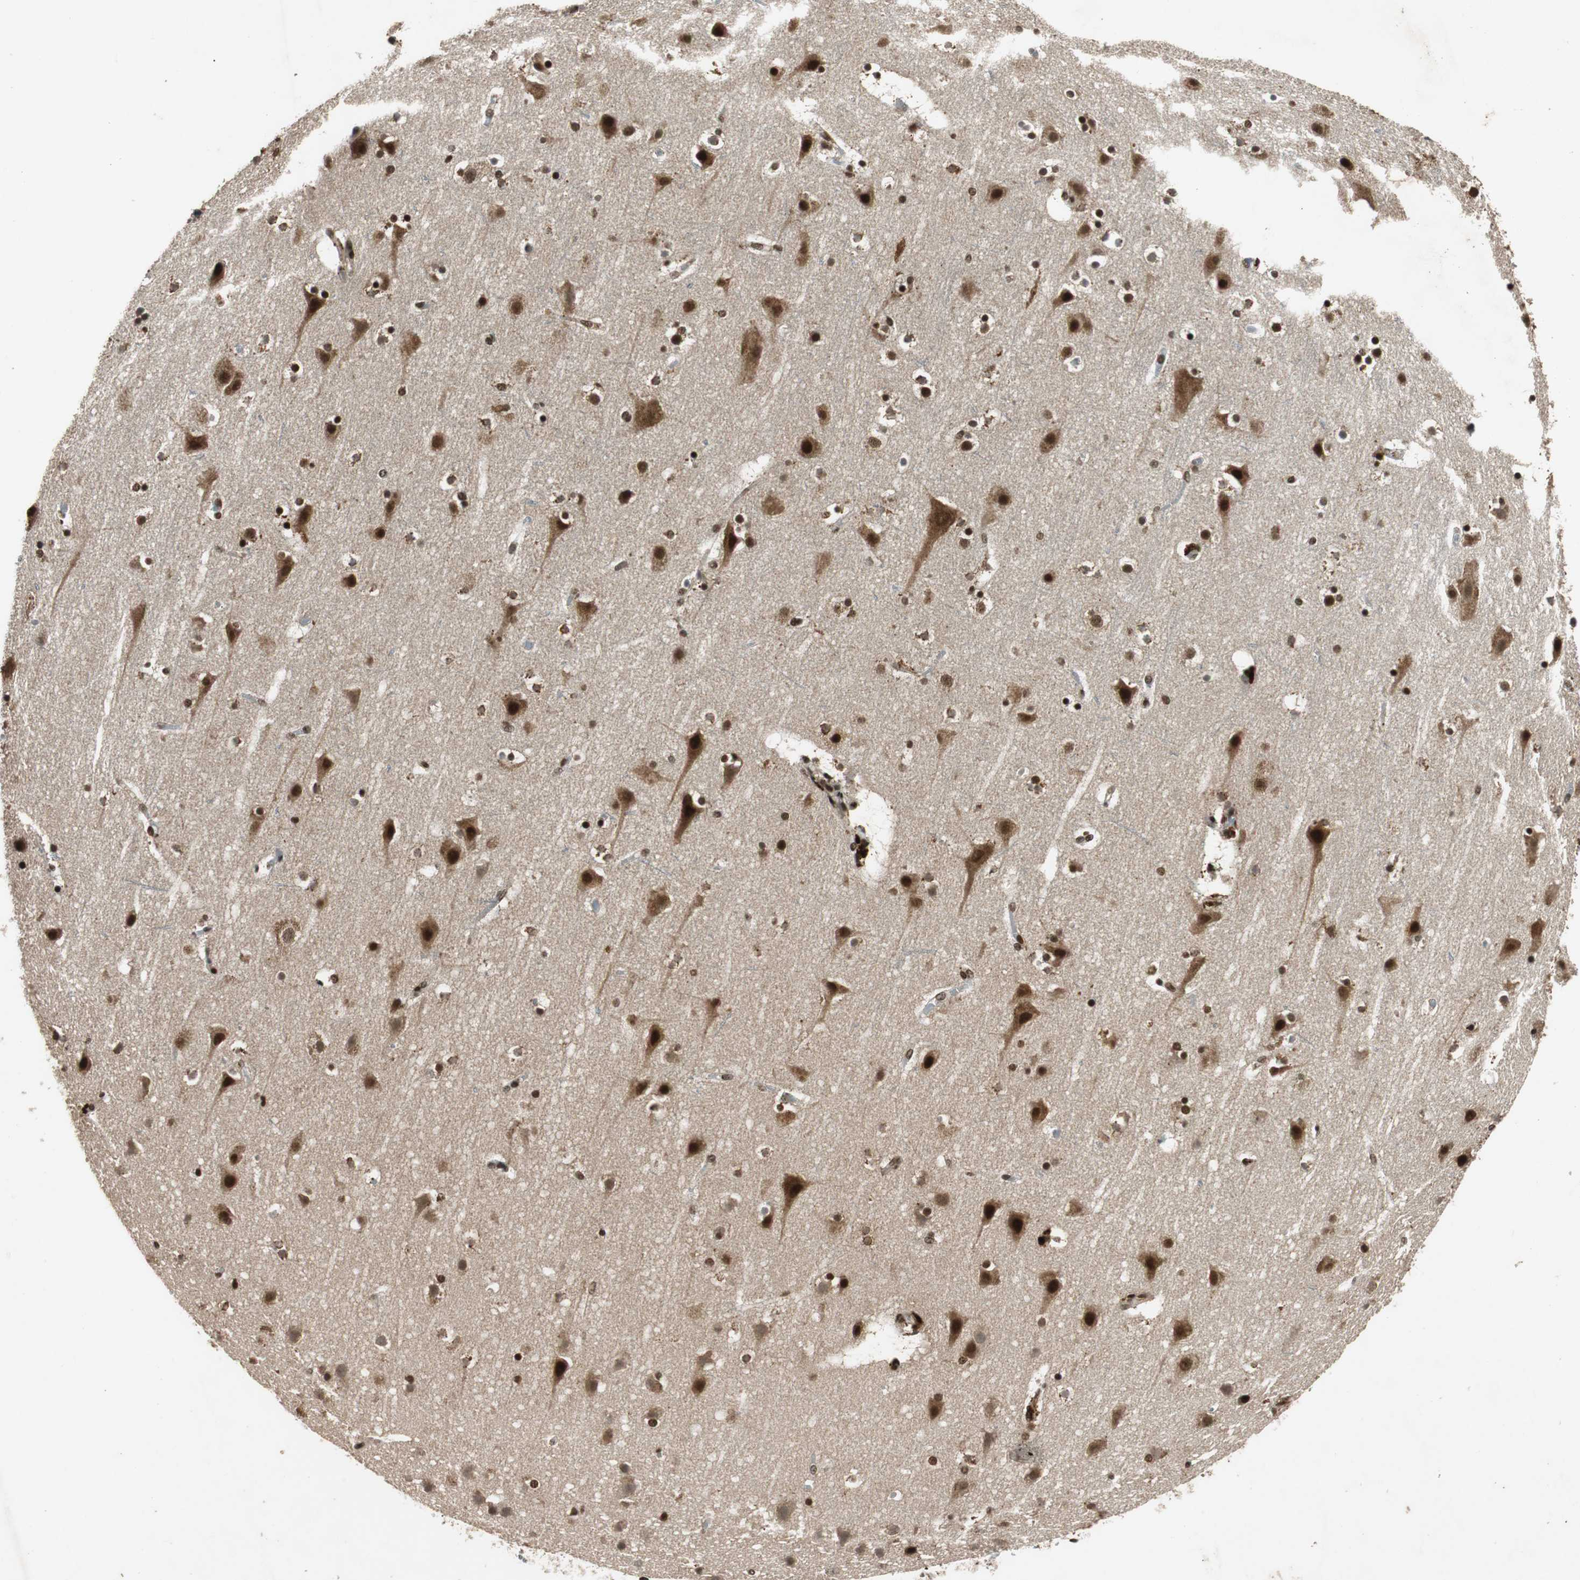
{"staining": {"intensity": "strong", "quantity": ">75%", "location": "nuclear"}, "tissue": "cerebral cortex", "cell_type": "Endothelial cells", "image_type": "normal", "snomed": [{"axis": "morphology", "description": "Normal tissue, NOS"}, {"axis": "topography", "description": "Cerebral cortex"}], "caption": "A photomicrograph showing strong nuclear expression in approximately >75% of endothelial cells in normal cerebral cortex, as visualized by brown immunohistochemical staining.", "gene": "TAF5", "patient": {"sex": "male", "age": 45}}